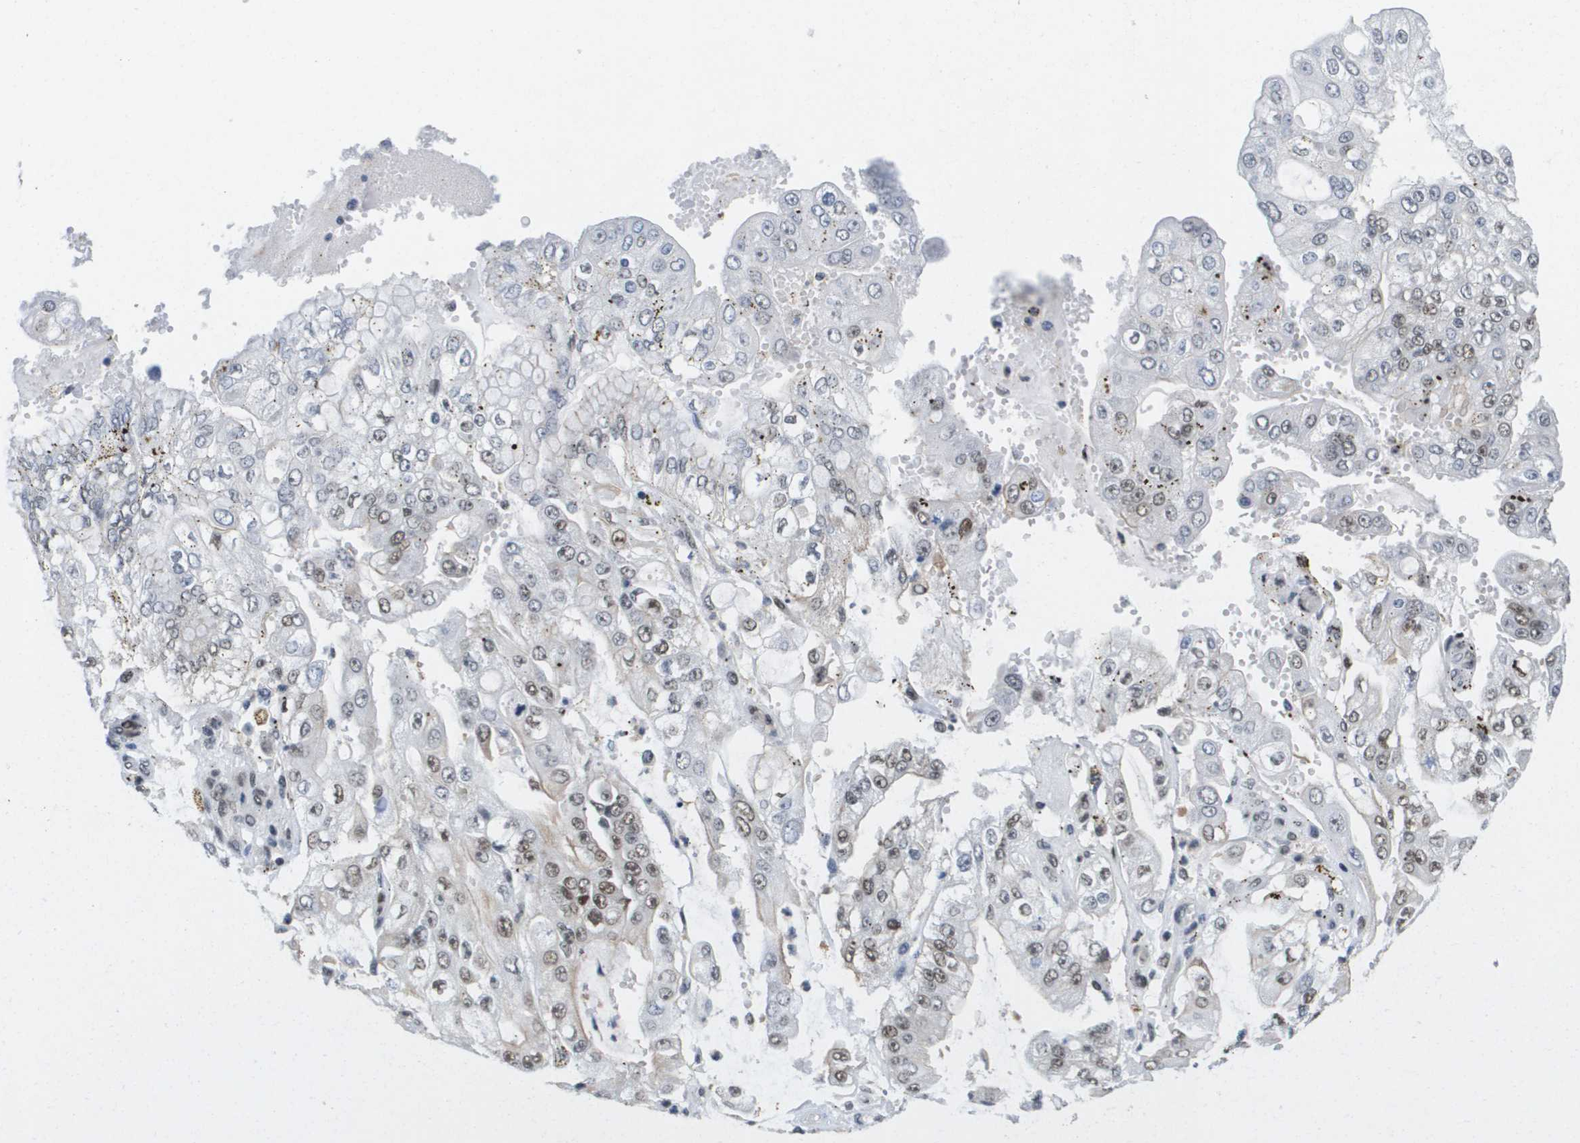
{"staining": {"intensity": "moderate", "quantity": "25%-75%", "location": "nuclear"}, "tissue": "stomach cancer", "cell_type": "Tumor cells", "image_type": "cancer", "snomed": [{"axis": "morphology", "description": "Adenocarcinoma, NOS"}, {"axis": "topography", "description": "Stomach"}], "caption": "Tumor cells display moderate nuclear staining in about 25%-75% of cells in stomach cancer.", "gene": "ISY1", "patient": {"sex": "male", "age": 76}}